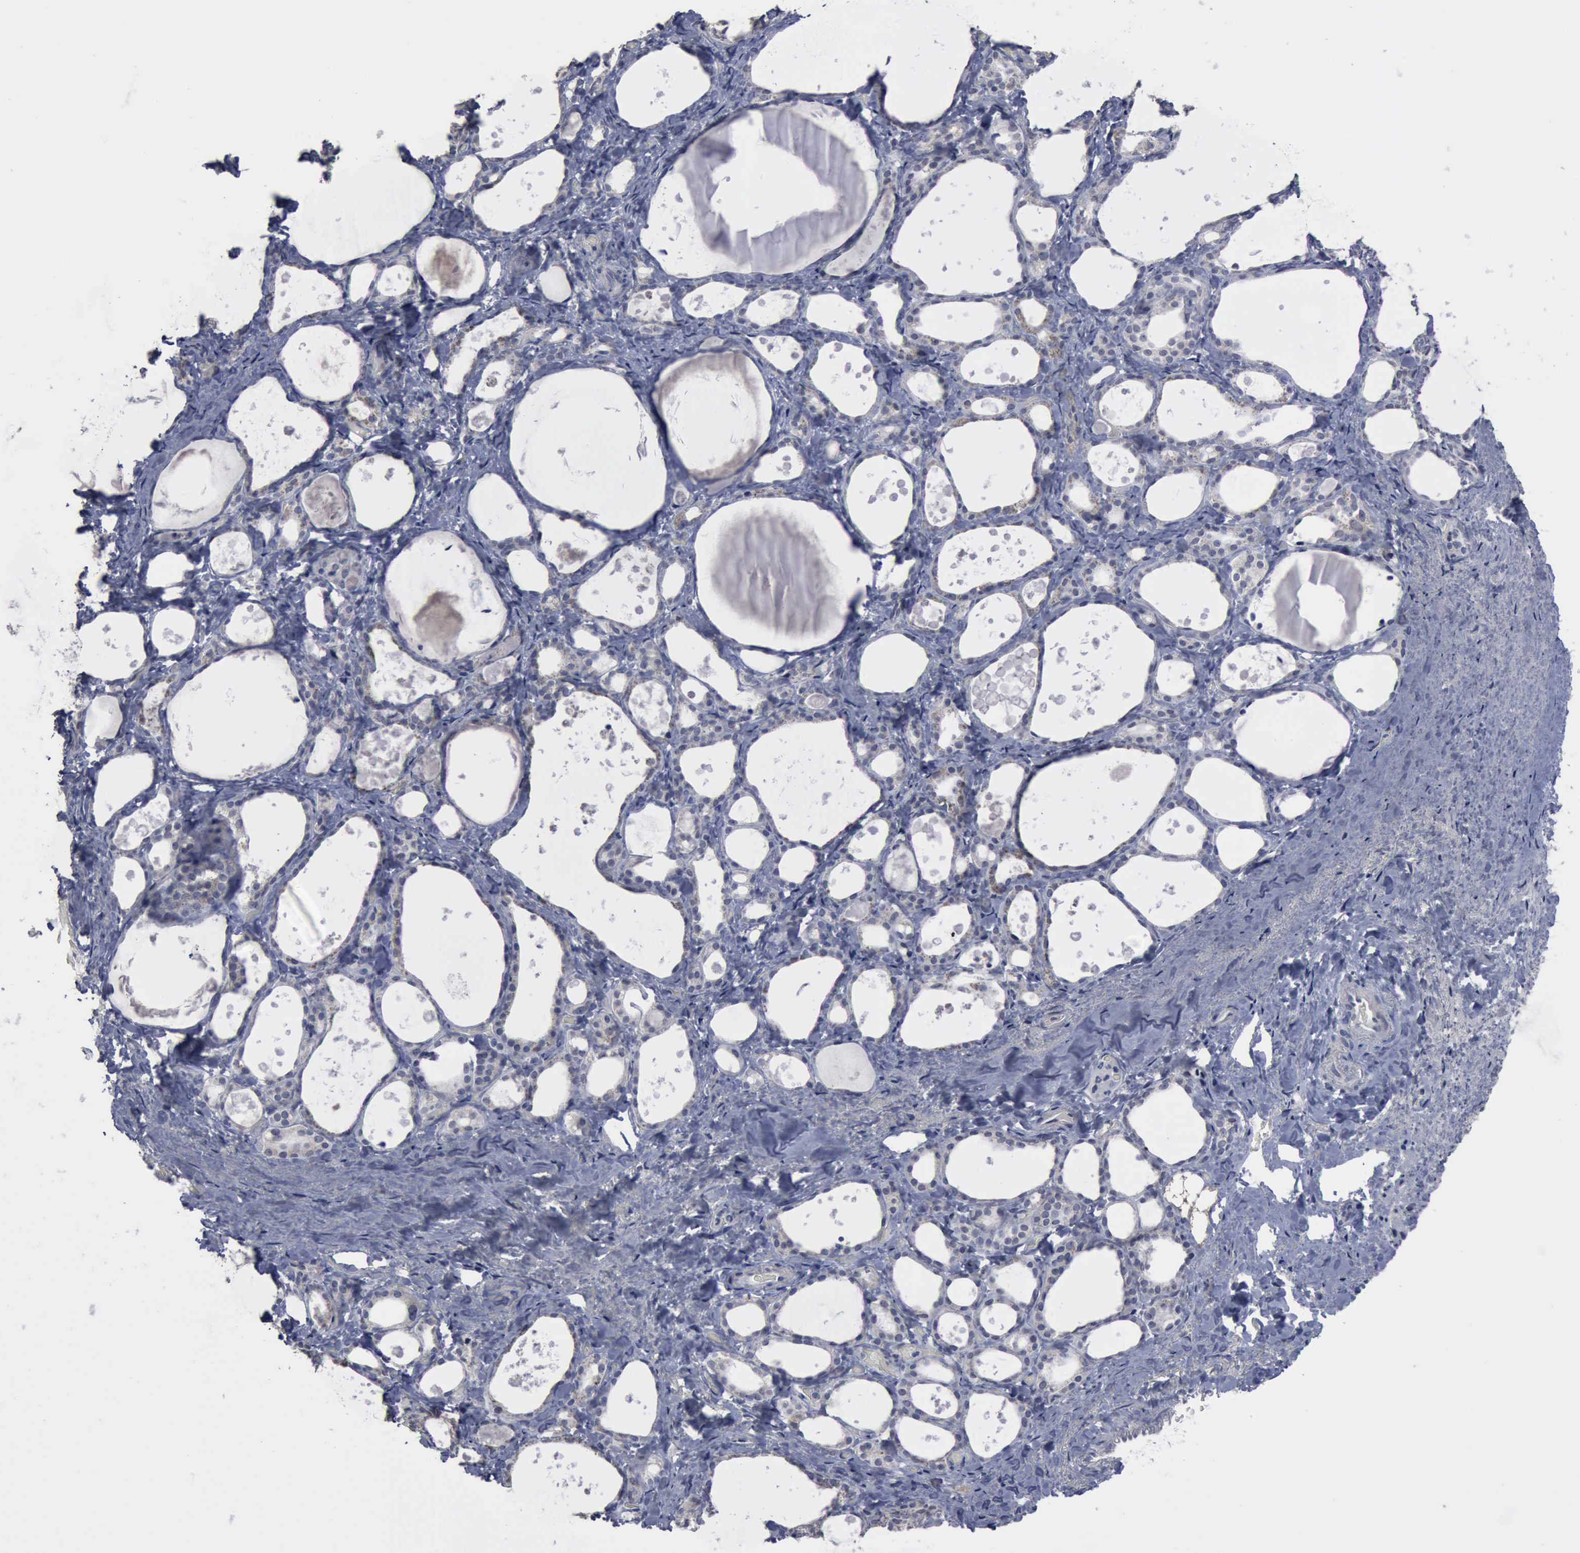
{"staining": {"intensity": "negative", "quantity": "none", "location": "none"}, "tissue": "thyroid gland", "cell_type": "Glandular cells", "image_type": "normal", "snomed": [{"axis": "morphology", "description": "Normal tissue, NOS"}, {"axis": "topography", "description": "Thyroid gland"}], "caption": "Immunohistochemistry (IHC) histopathology image of unremarkable thyroid gland: thyroid gland stained with DAB (3,3'-diaminobenzidine) shows no significant protein staining in glandular cells.", "gene": "MYO18B", "patient": {"sex": "female", "age": 75}}